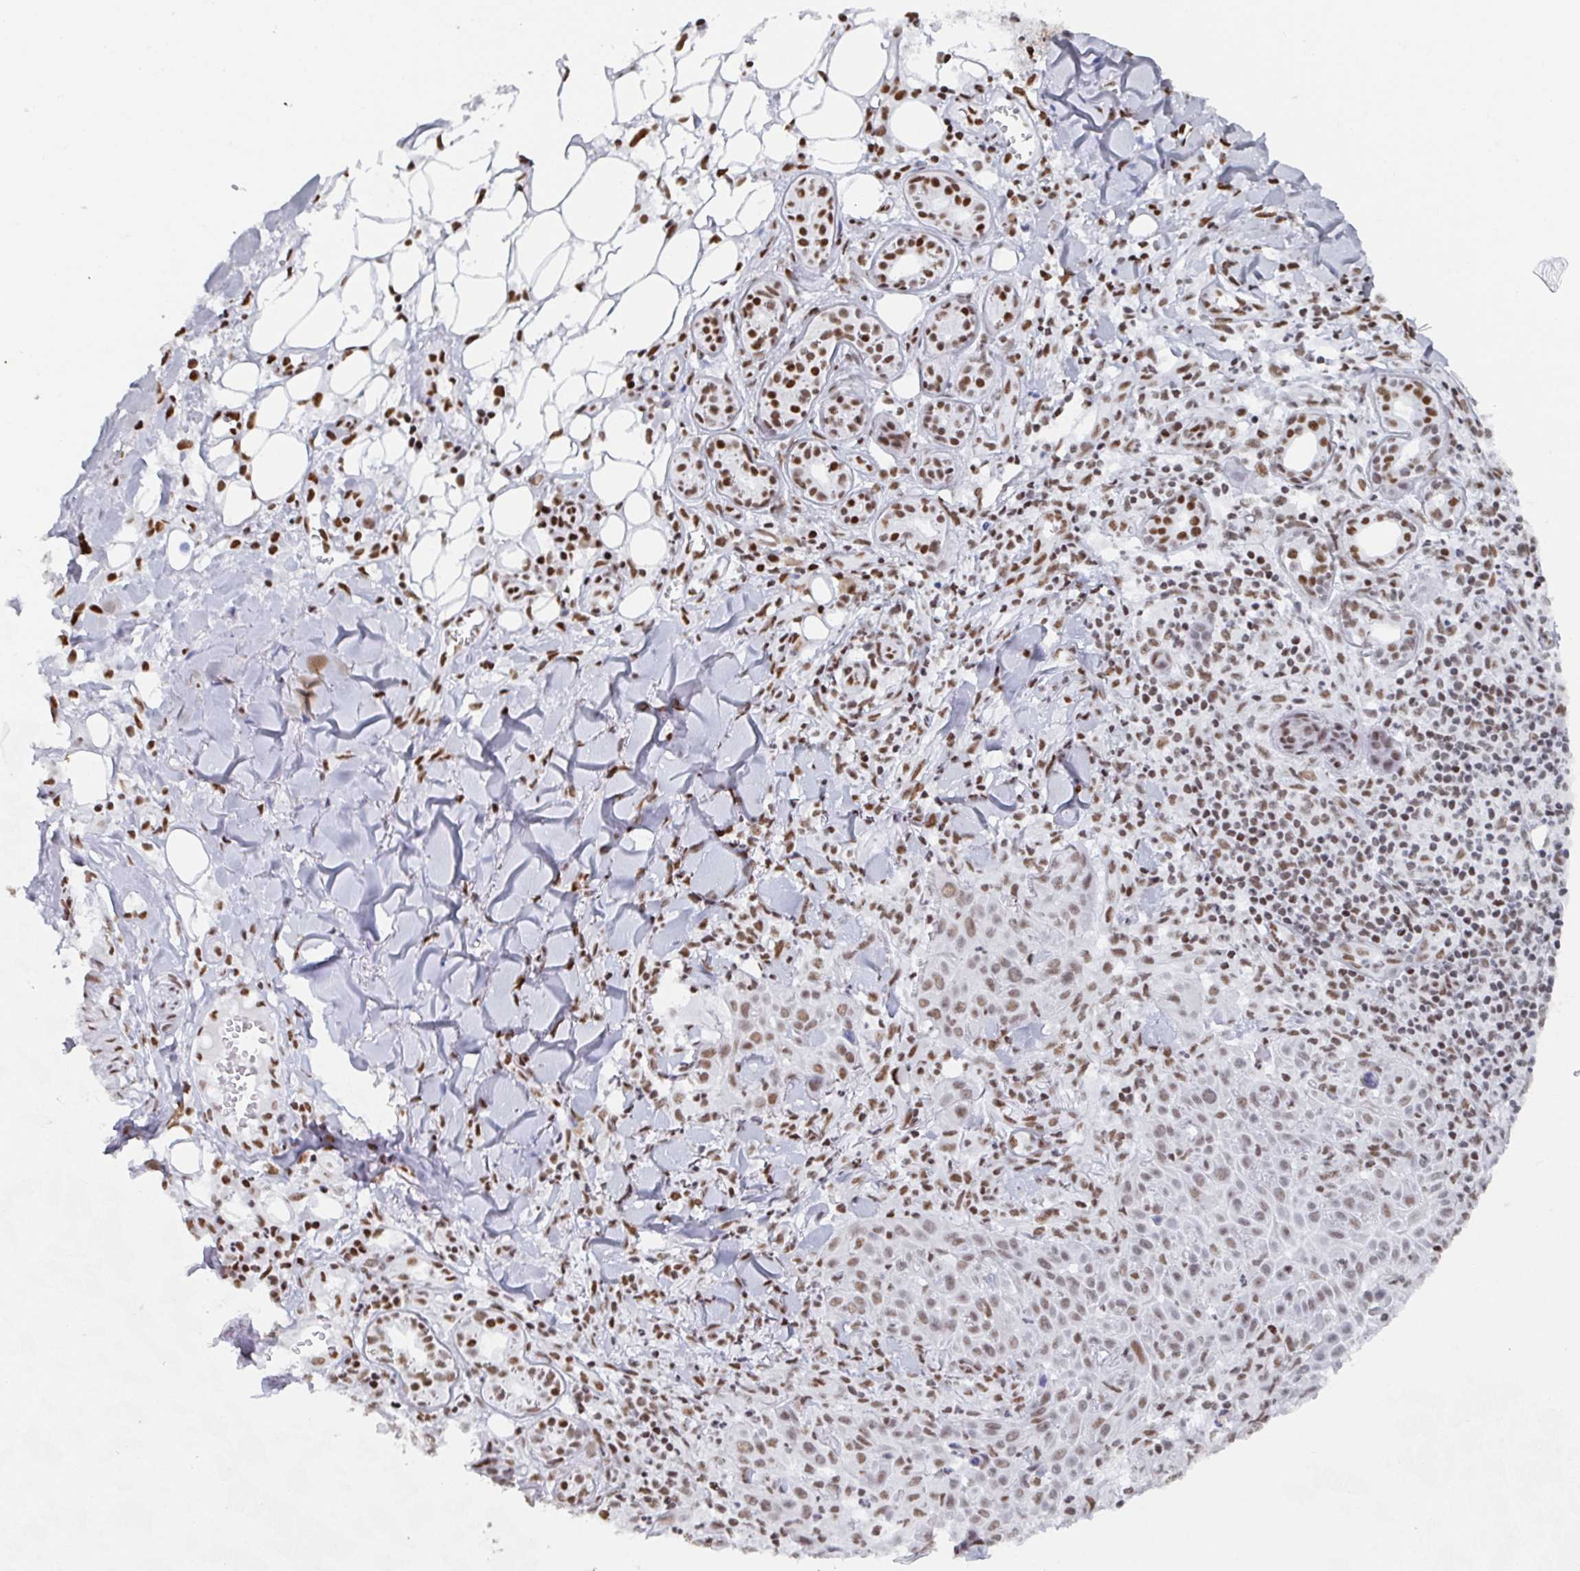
{"staining": {"intensity": "moderate", "quantity": "25%-75%", "location": "nuclear"}, "tissue": "skin cancer", "cell_type": "Tumor cells", "image_type": "cancer", "snomed": [{"axis": "morphology", "description": "Squamous cell carcinoma, NOS"}, {"axis": "topography", "description": "Skin"}], "caption": "Tumor cells demonstrate medium levels of moderate nuclear expression in approximately 25%-75% of cells in skin cancer (squamous cell carcinoma).", "gene": "EWSR1", "patient": {"sex": "male", "age": 75}}